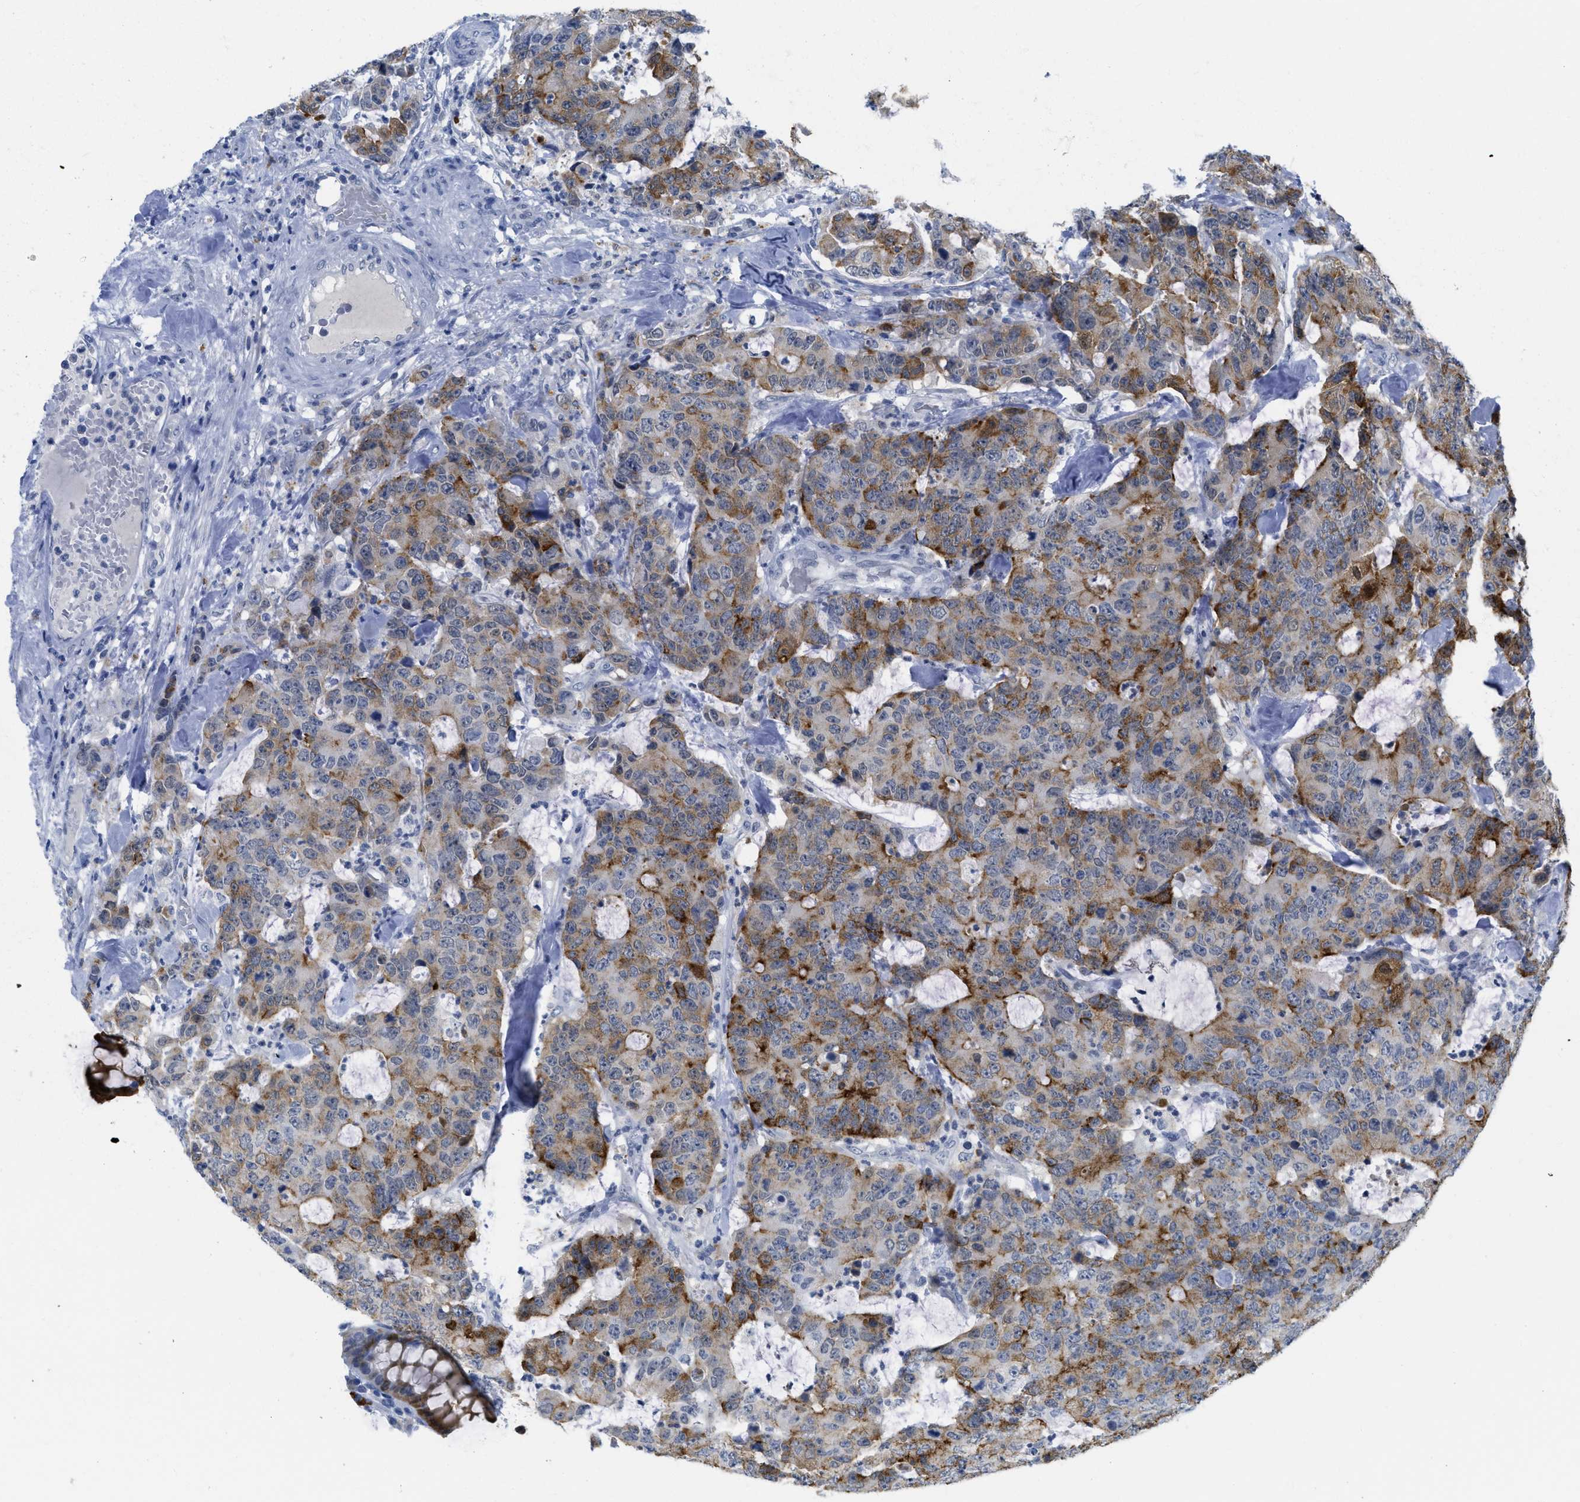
{"staining": {"intensity": "moderate", "quantity": ">75%", "location": "cytoplasmic/membranous"}, "tissue": "colorectal cancer", "cell_type": "Tumor cells", "image_type": "cancer", "snomed": [{"axis": "morphology", "description": "Adenocarcinoma, NOS"}, {"axis": "topography", "description": "Colon"}], "caption": "Protein positivity by IHC reveals moderate cytoplasmic/membranous expression in approximately >75% of tumor cells in colorectal cancer (adenocarcinoma).", "gene": "WDR4", "patient": {"sex": "female", "age": 86}}